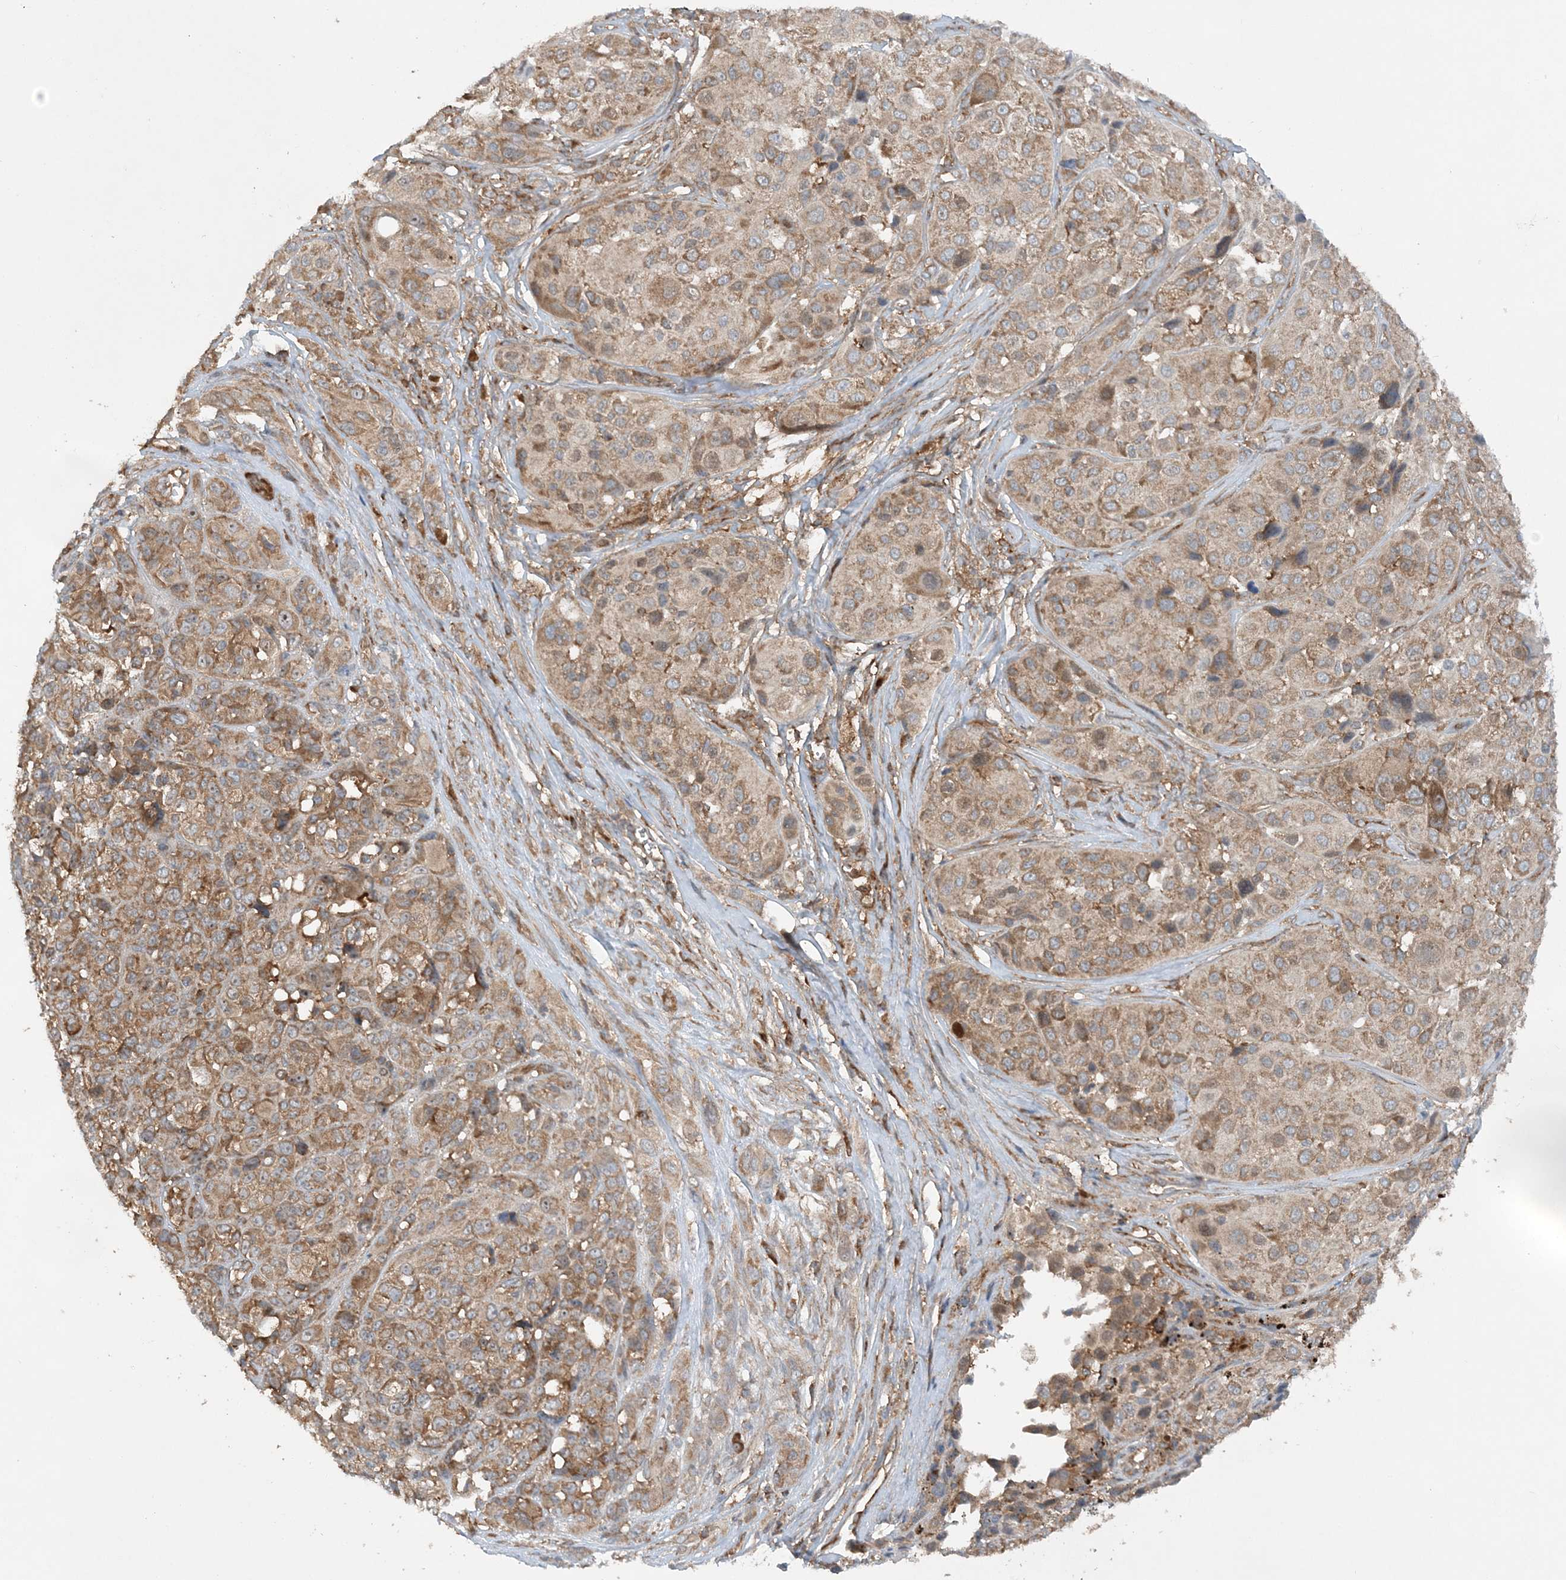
{"staining": {"intensity": "moderate", "quantity": "25%-75%", "location": "cytoplasmic/membranous"}, "tissue": "melanoma", "cell_type": "Tumor cells", "image_type": "cancer", "snomed": [{"axis": "morphology", "description": "Malignant melanoma, NOS"}, {"axis": "topography", "description": "Skin of trunk"}], "caption": "Protein staining demonstrates moderate cytoplasmic/membranous staining in approximately 25%-75% of tumor cells in malignant melanoma. Using DAB (3,3'-diaminobenzidine) (brown) and hematoxylin (blue) stains, captured at high magnification using brightfield microscopy.", "gene": "ACAP2", "patient": {"sex": "male", "age": 71}}